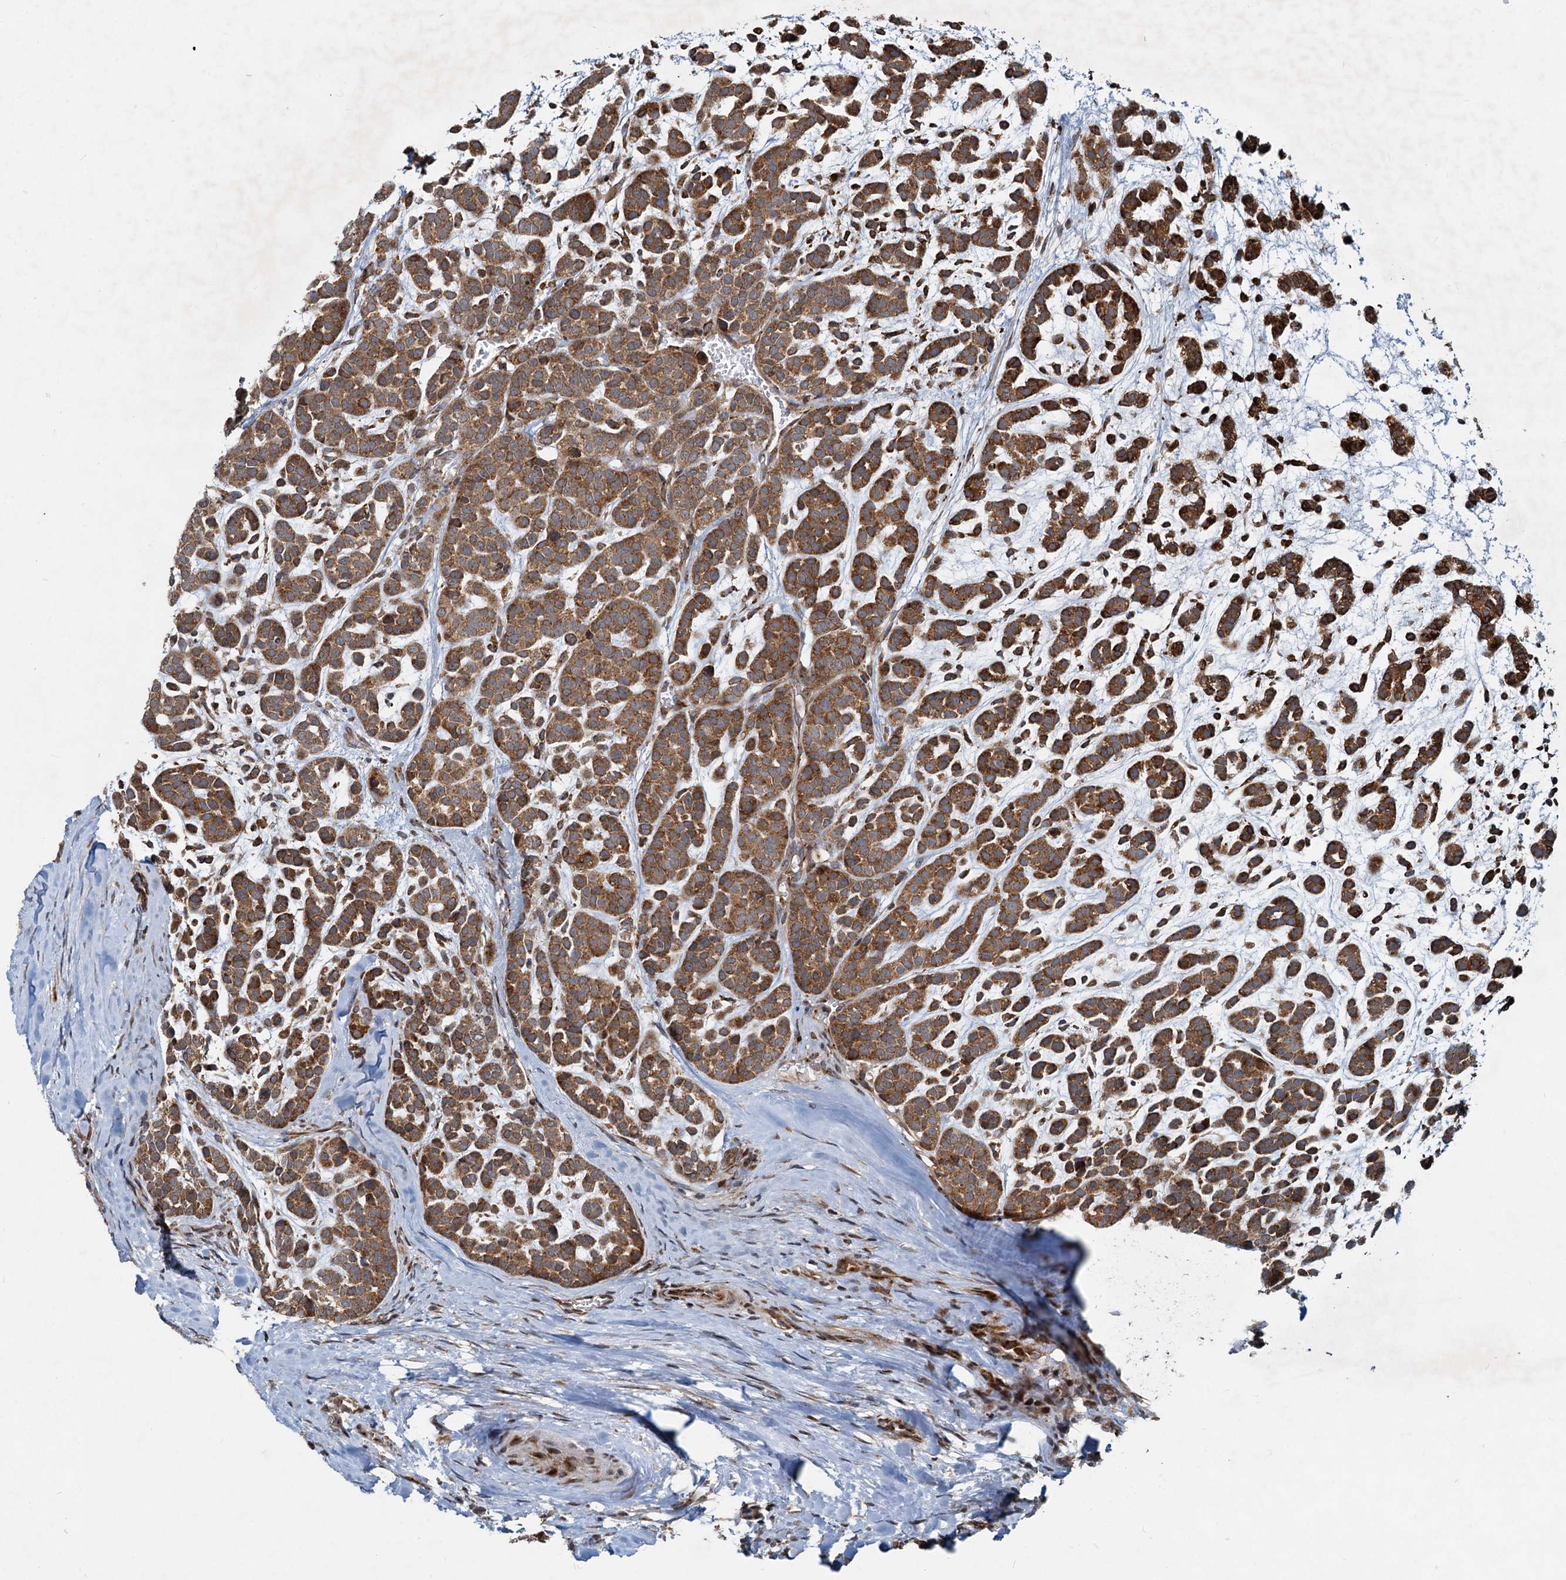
{"staining": {"intensity": "moderate", "quantity": ">75%", "location": "cytoplasmic/membranous"}, "tissue": "head and neck cancer", "cell_type": "Tumor cells", "image_type": "cancer", "snomed": [{"axis": "morphology", "description": "Adenocarcinoma, NOS"}, {"axis": "morphology", "description": "Adenoma, NOS"}, {"axis": "topography", "description": "Head-Neck"}], "caption": "Head and neck adenoma tissue demonstrates moderate cytoplasmic/membranous expression in about >75% of tumor cells, visualized by immunohistochemistry. Nuclei are stained in blue.", "gene": "CEP68", "patient": {"sex": "female", "age": 55}}